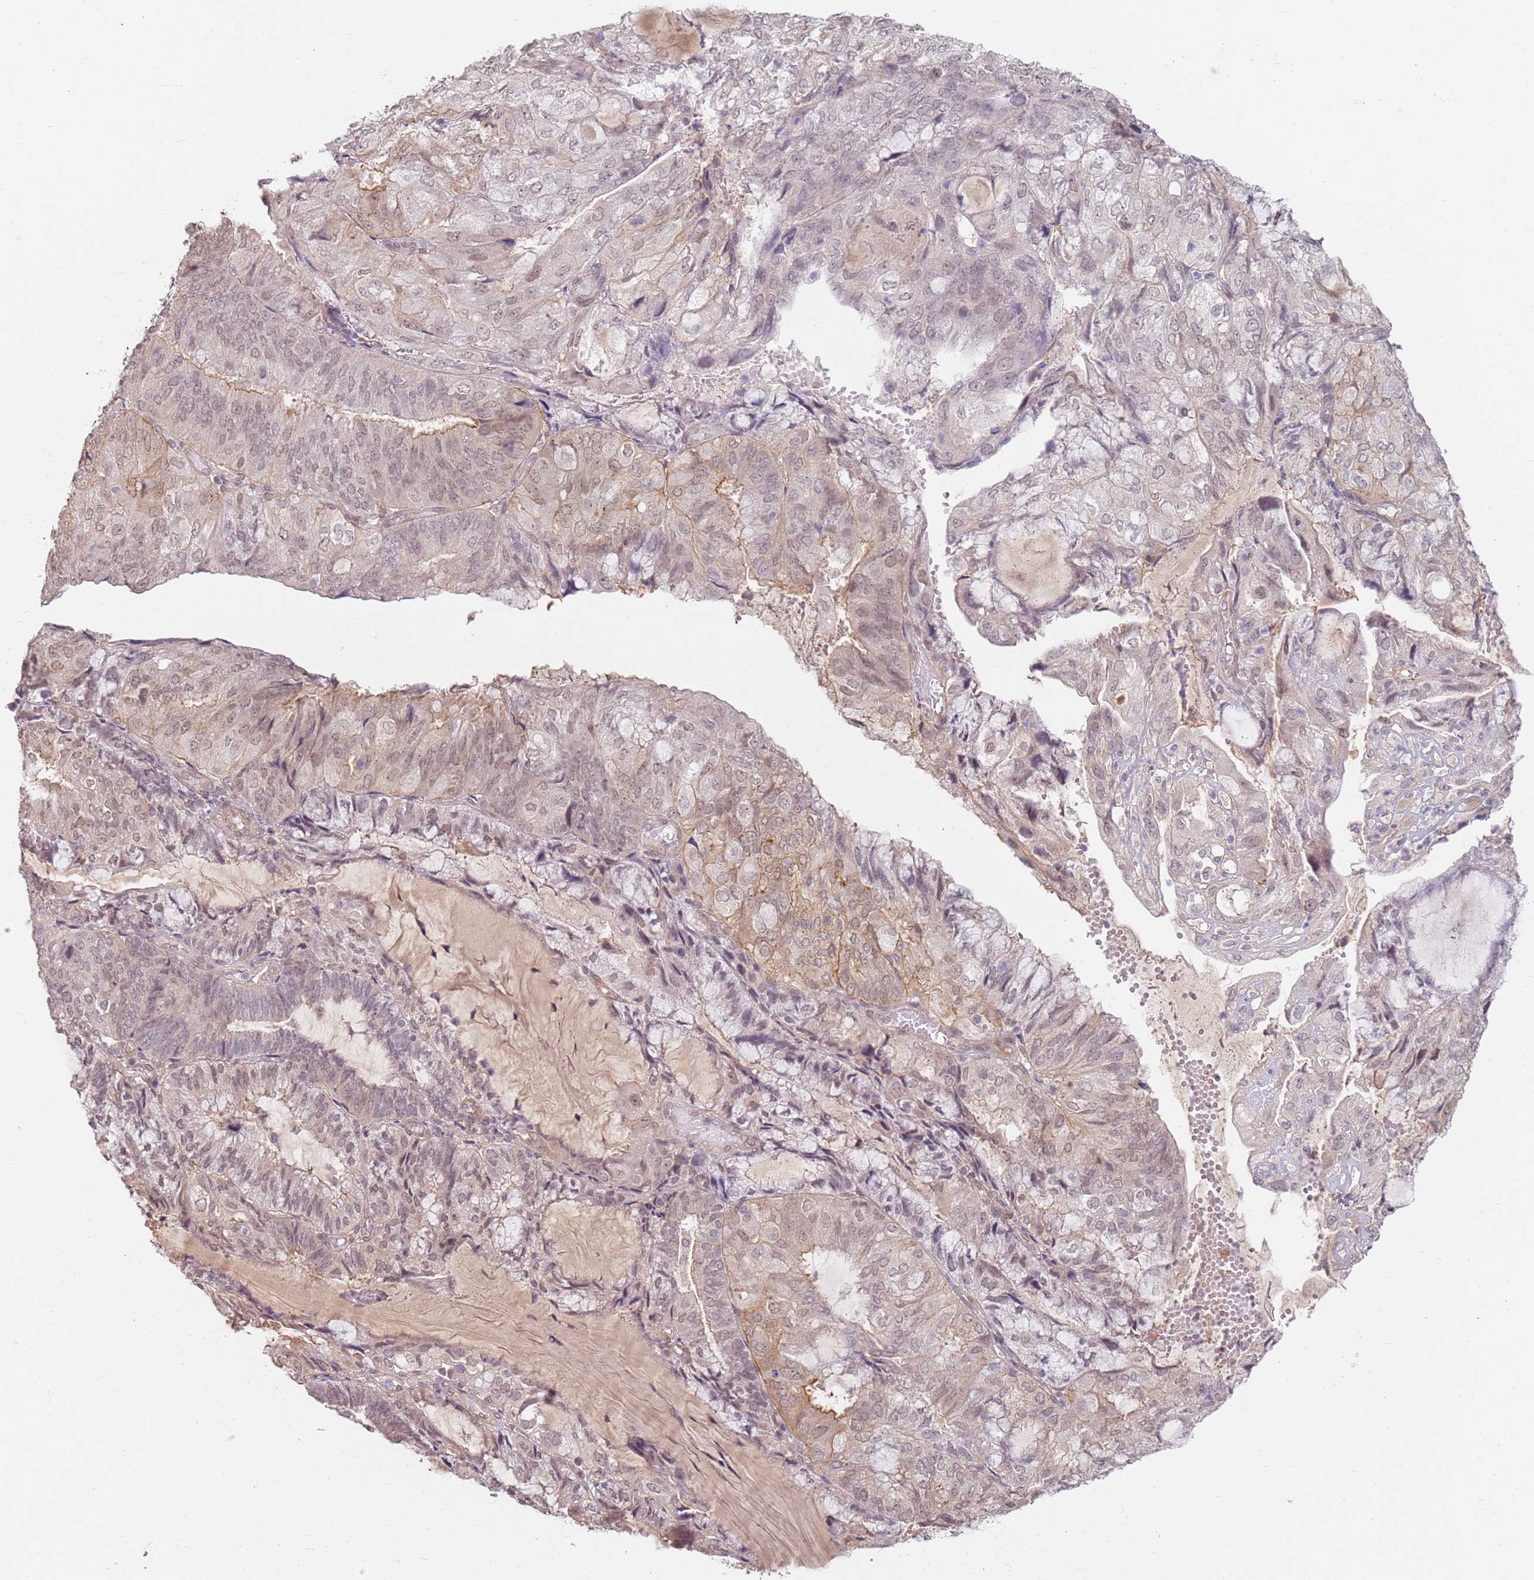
{"staining": {"intensity": "weak", "quantity": "25%-75%", "location": "nuclear"}, "tissue": "endometrial cancer", "cell_type": "Tumor cells", "image_type": "cancer", "snomed": [{"axis": "morphology", "description": "Adenocarcinoma, NOS"}, {"axis": "topography", "description": "Endometrium"}], "caption": "DAB immunohistochemical staining of human adenocarcinoma (endometrial) demonstrates weak nuclear protein expression in about 25%-75% of tumor cells.", "gene": "WDR93", "patient": {"sex": "female", "age": 81}}